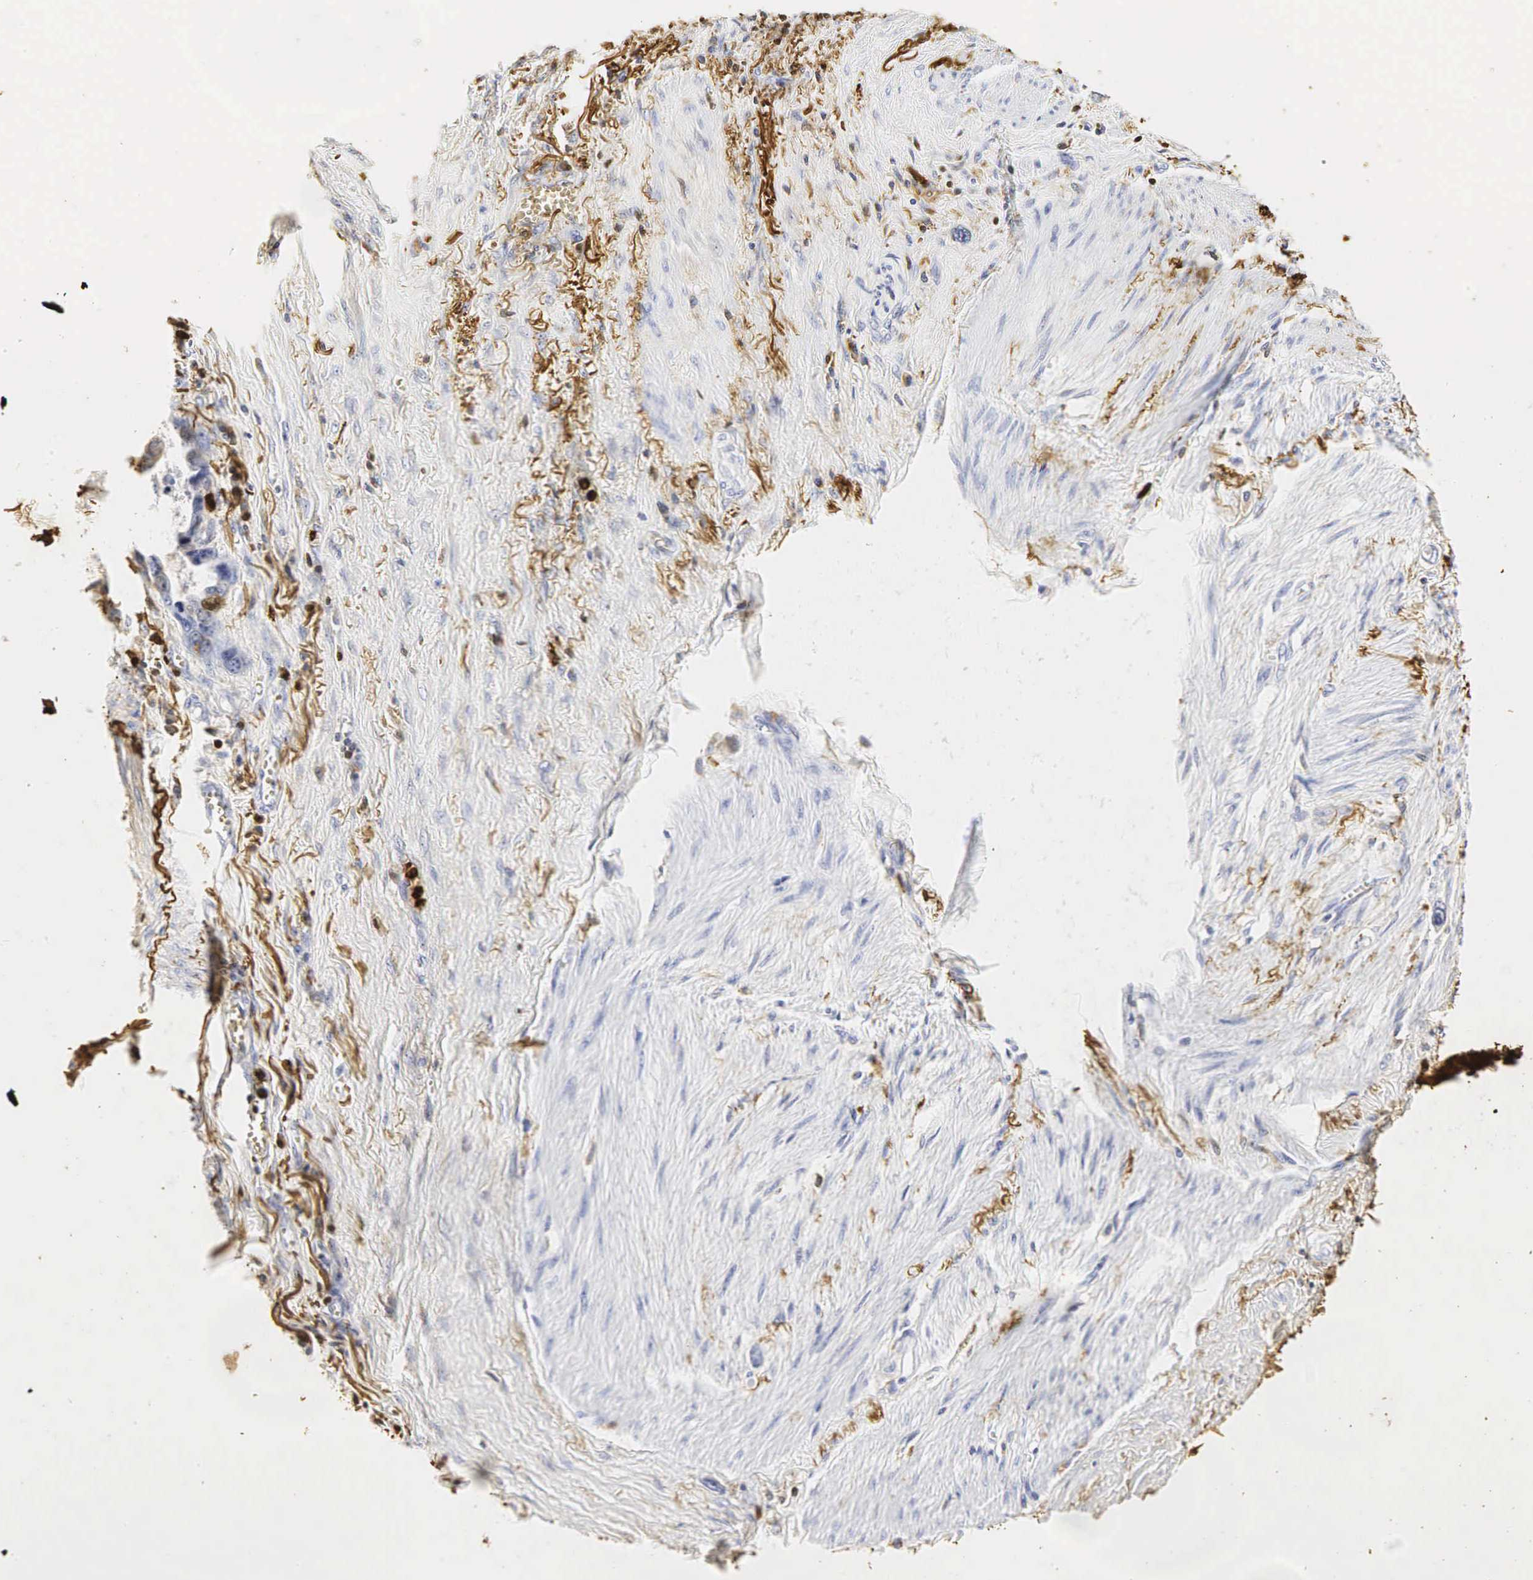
{"staining": {"intensity": "strong", "quantity": ">75%", "location": "cytoplasmic/membranous"}, "tissue": "stomach cancer", "cell_type": "Tumor cells", "image_type": "cancer", "snomed": [{"axis": "morphology", "description": "Adenocarcinoma, NOS"}, {"axis": "topography", "description": "Stomach"}], "caption": "Brown immunohistochemical staining in stomach cancer (adenocarcinoma) displays strong cytoplasmic/membranous positivity in about >75% of tumor cells.", "gene": "LYZ", "patient": {"sex": "male", "age": 78}}